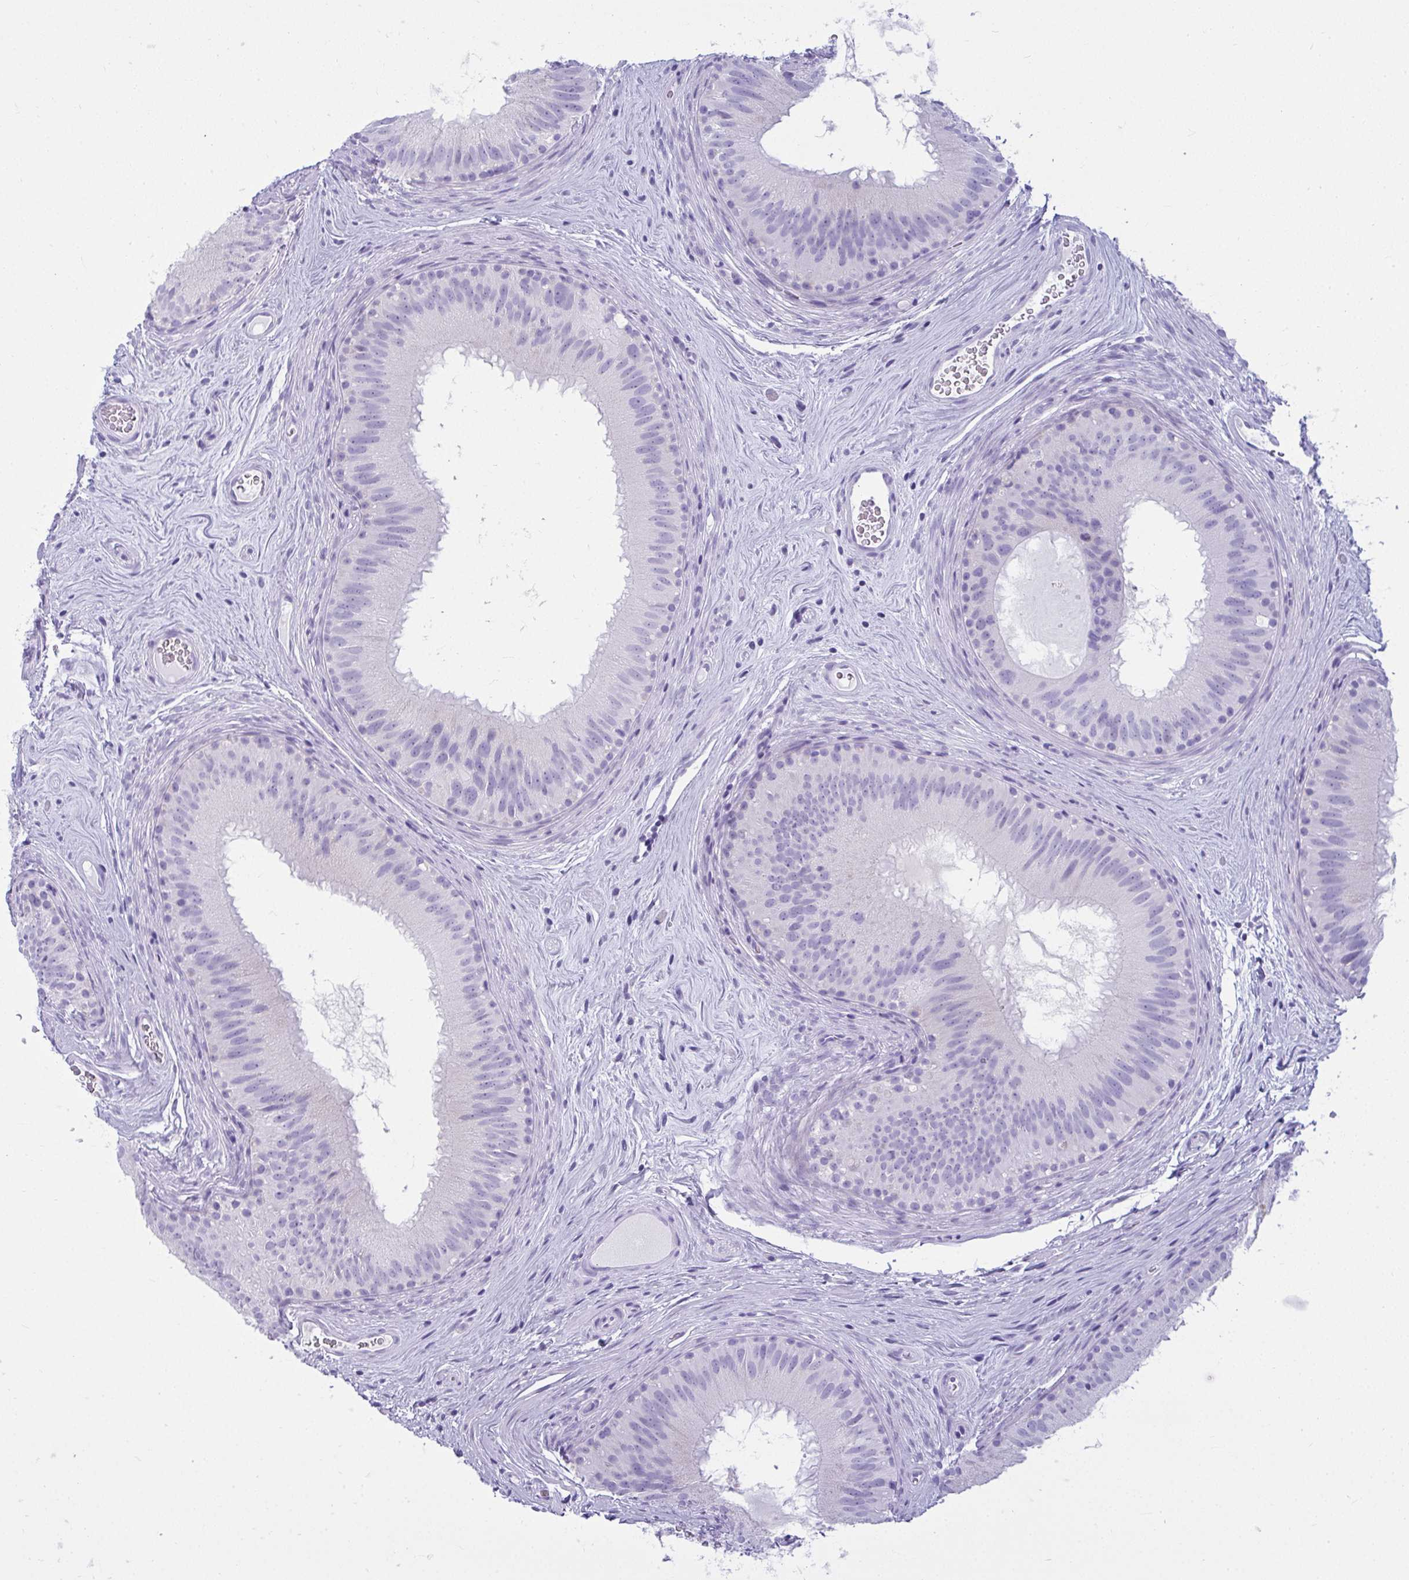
{"staining": {"intensity": "negative", "quantity": "none", "location": "none"}, "tissue": "epididymis", "cell_type": "Glandular cells", "image_type": "normal", "snomed": [{"axis": "morphology", "description": "Normal tissue, NOS"}, {"axis": "topography", "description": "Epididymis"}], "caption": "Glandular cells are negative for brown protein staining in benign epididymis. Brightfield microscopy of IHC stained with DAB (3,3'-diaminobenzidine) (brown) and hematoxylin (blue), captured at high magnification.", "gene": "CLGN", "patient": {"sex": "male", "age": 44}}